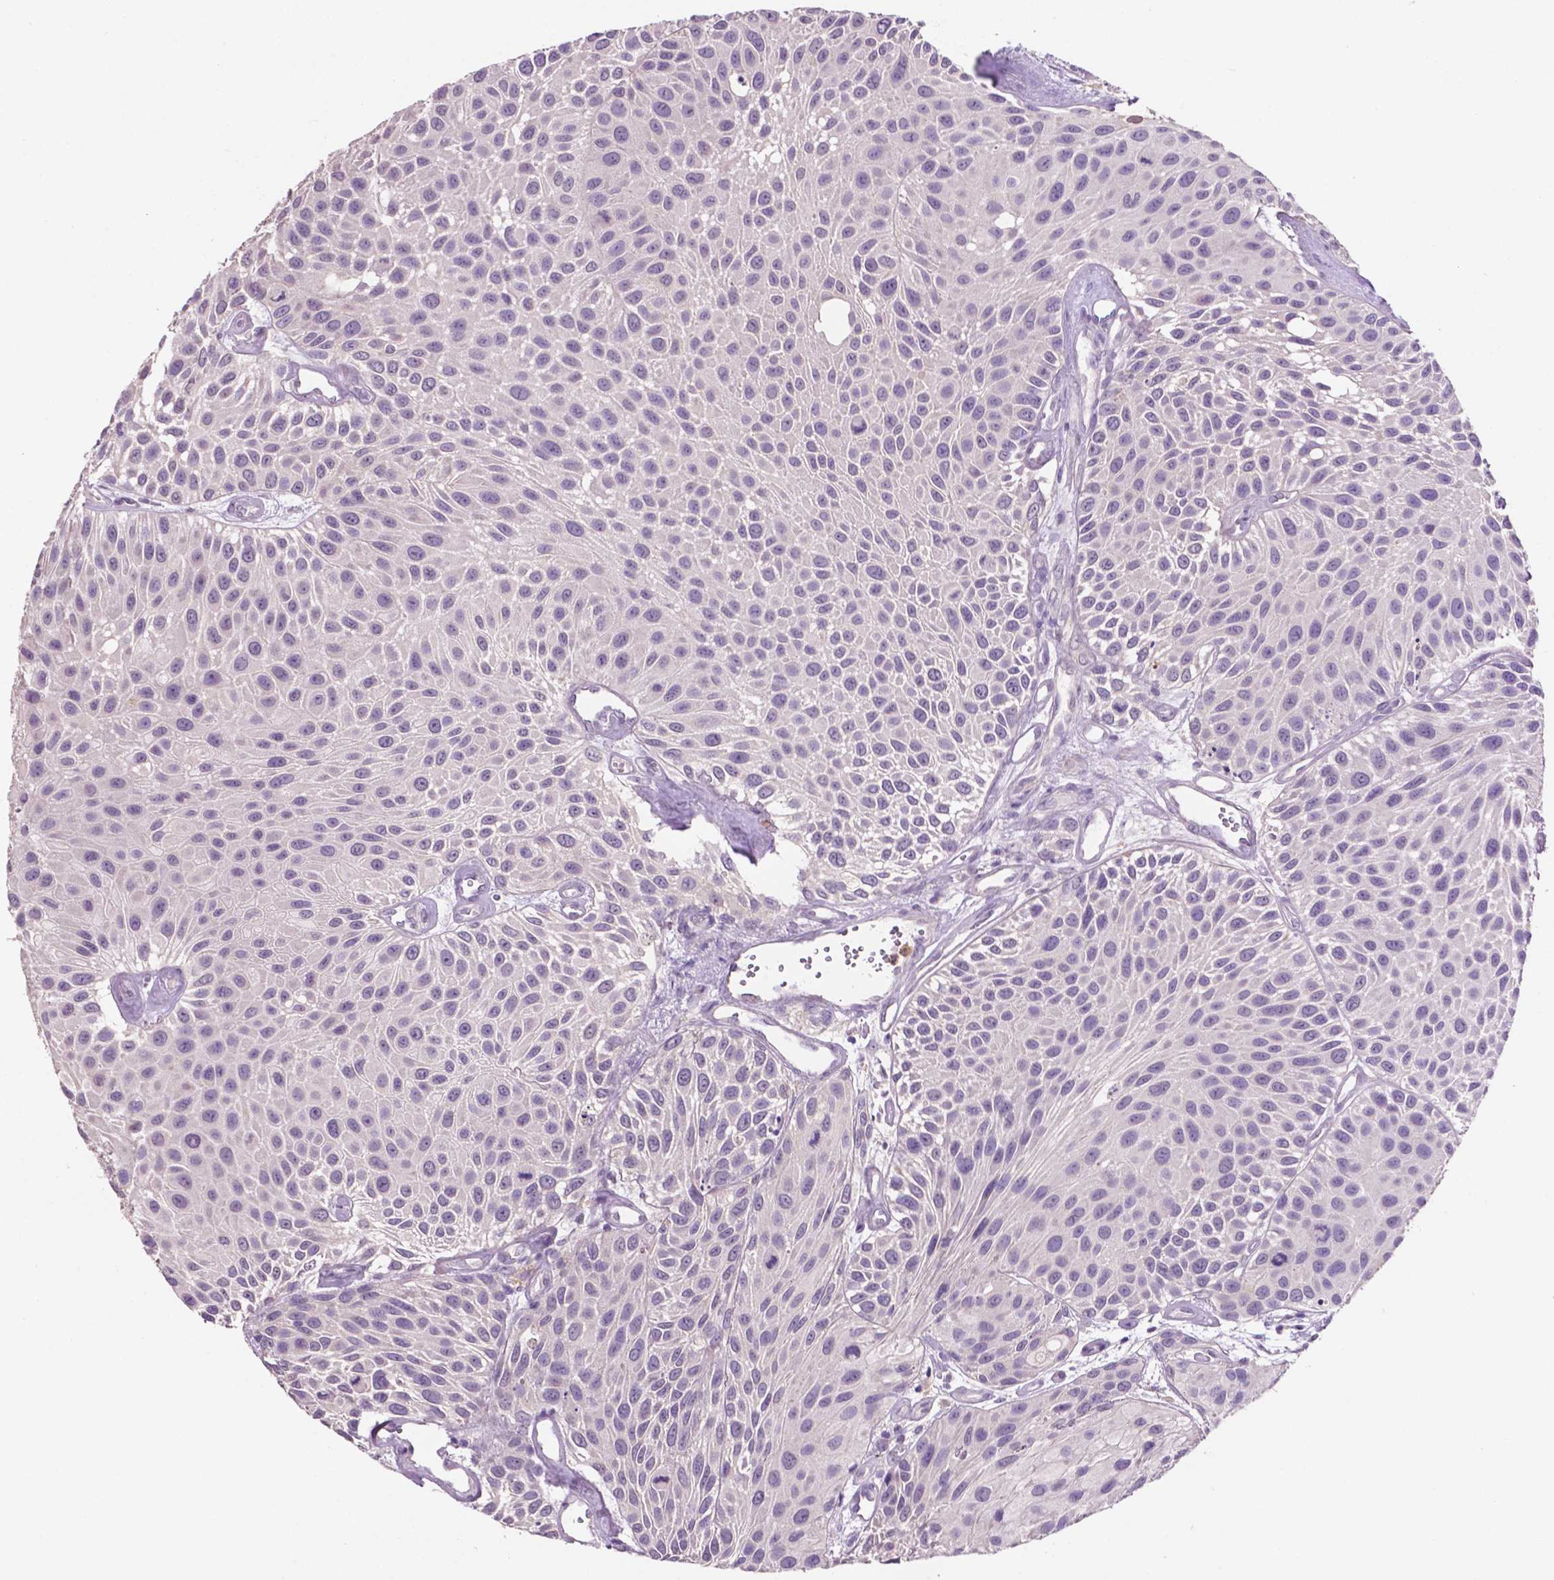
{"staining": {"intensity": "negative", "quantity": "none", "location": "none"}, "tissue": "urothelial cancer", "cell_type": "Tumor cells", "image_type": "cancer", "snomed": [{"axis": "morphology", "description": "Urothelial carcinoma, Low grade"}, {"axis": "topography", "description": "Urinary bladder"}], "caption": "Micrograph shows no protein expression in tumor cells of urothelial cancer tissue.", "gene": "PLSCR1", "patient": {"sex": "female", "age": 87}}